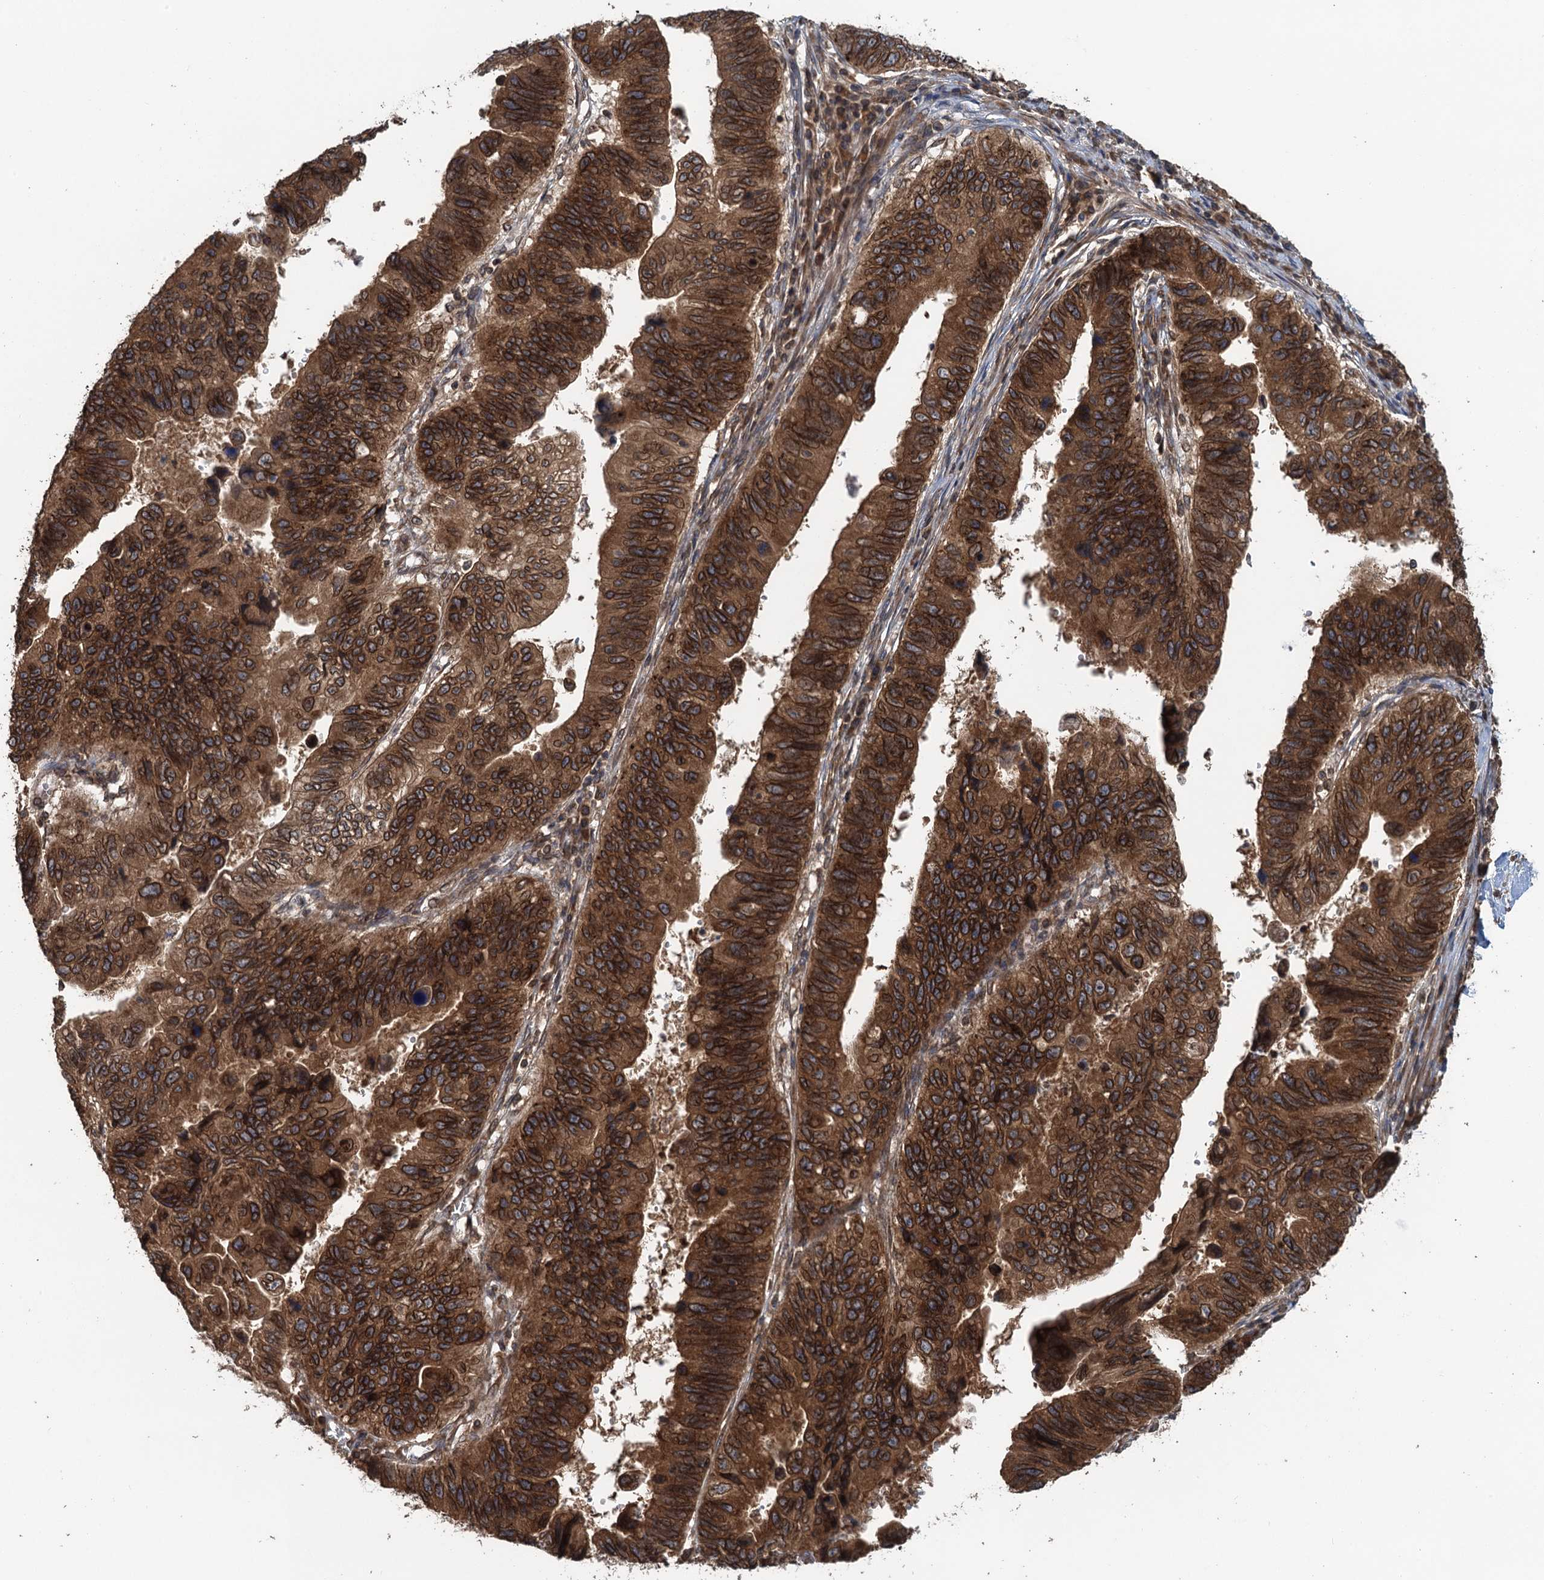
{"staining": {"intensity": "strong", "quantity": ">75%", "location": "cytoplasmic/membranous,nuclear"}, "tissue": "stomach cancer", "cell_type": "Tumor cells", "image_type": "cancer", "snomed": [{"axis": "morphology", "description": "Adenocarcinoma, NOS"}, {"axis": "topography", "description": "Stomach"}], "caption": "About >75% of tumor cells in stomach cancer reveal strong cytoplasmic/membranous and nuclear protein staining as visualized by brown immunohistochemical staining.", "gene": "GLE1", "patient": {"sex": "male", "age": 59}}